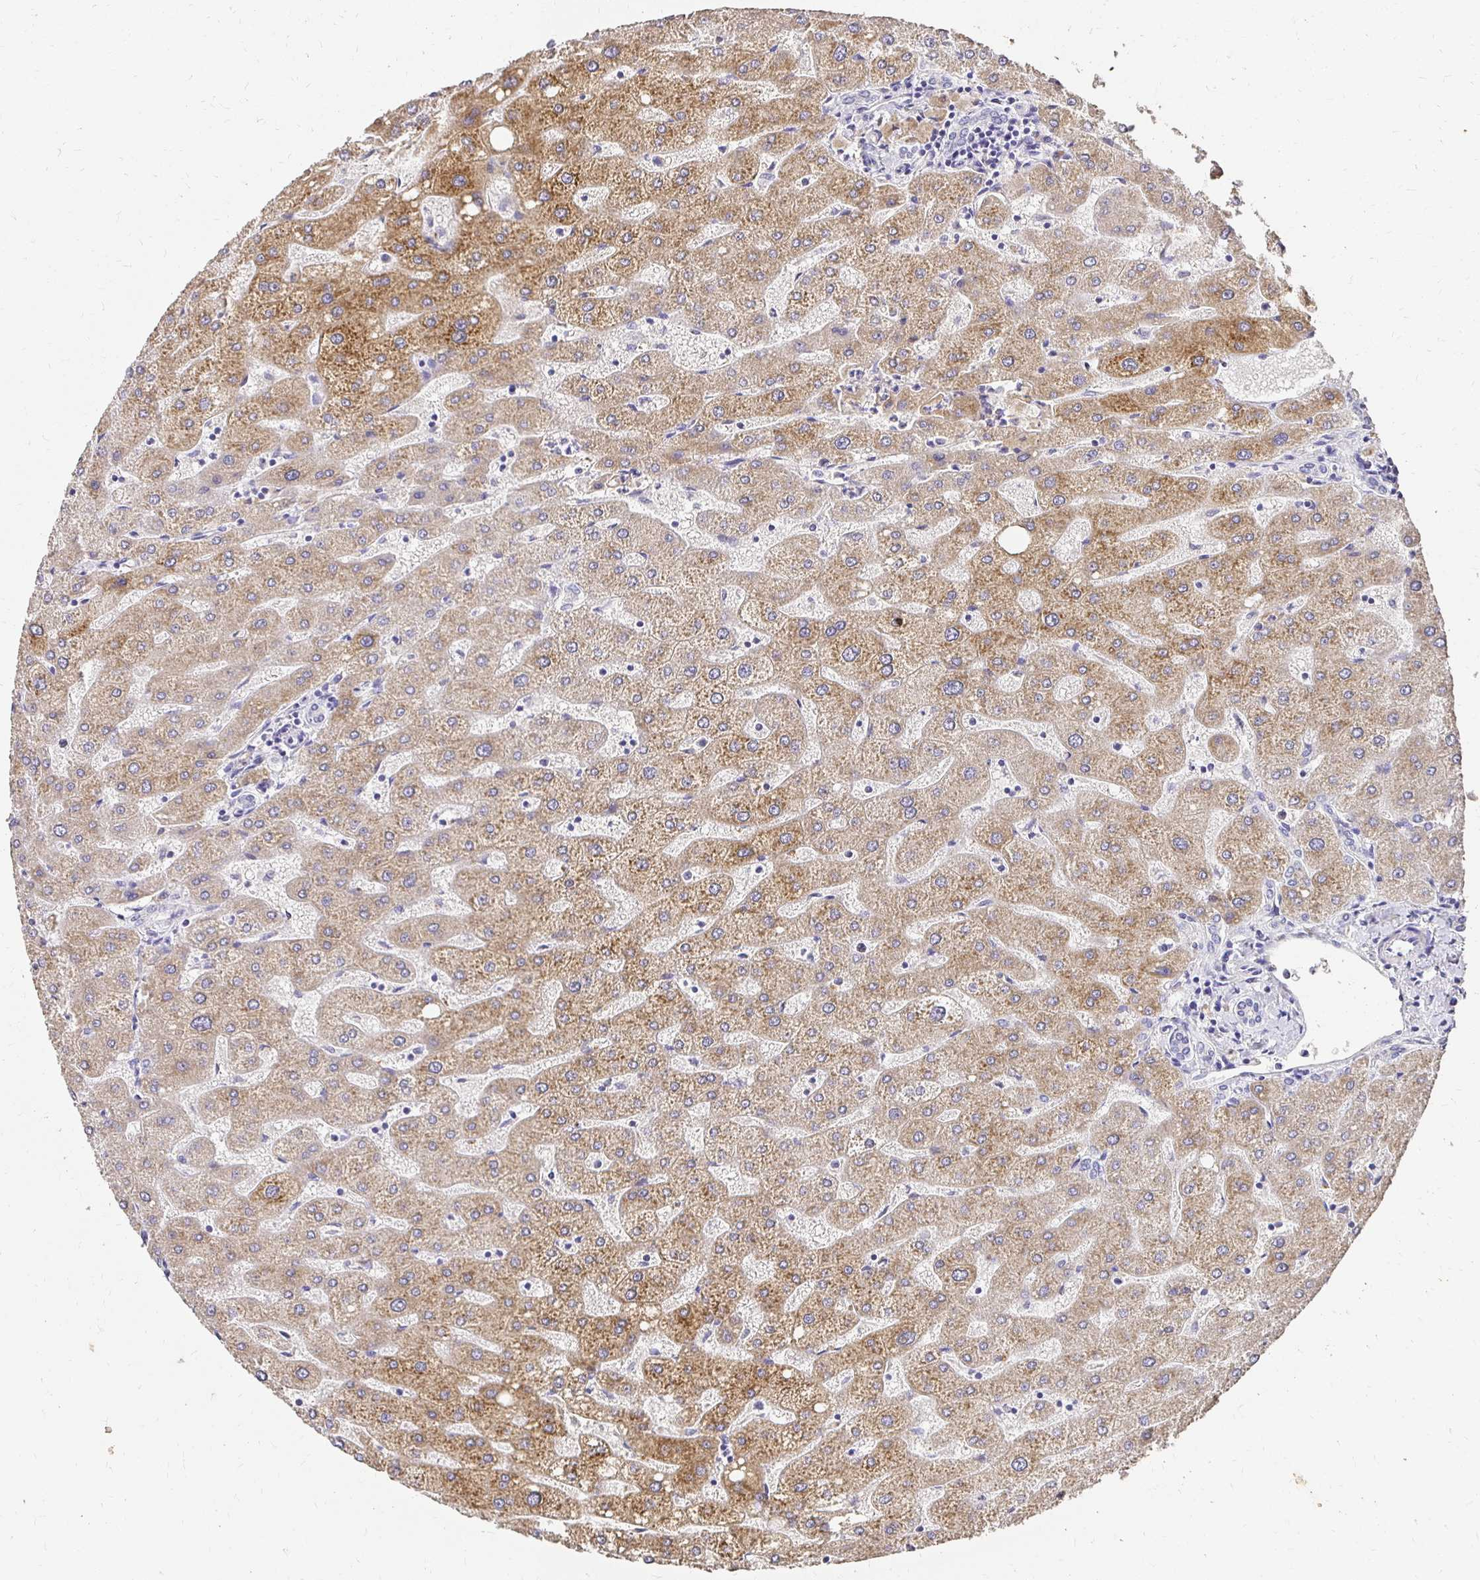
{"staining": {"intensity": "negative", "quantity": "none", "location": "none"}, "tissue": "liver", "cell_type": "Cholangiocytes", "image_type": "normal", "snomed": [{"axis": "morphology", "description": "Normal tissue, NOS"}, {"axis": "topography", "description": "Liver"}], "caption": "Micrograph shows no protein positivity in cholangiocytes of normal liver.", "gene": "UGT1A6", "patient": {"sex": "male", "age": 67}}